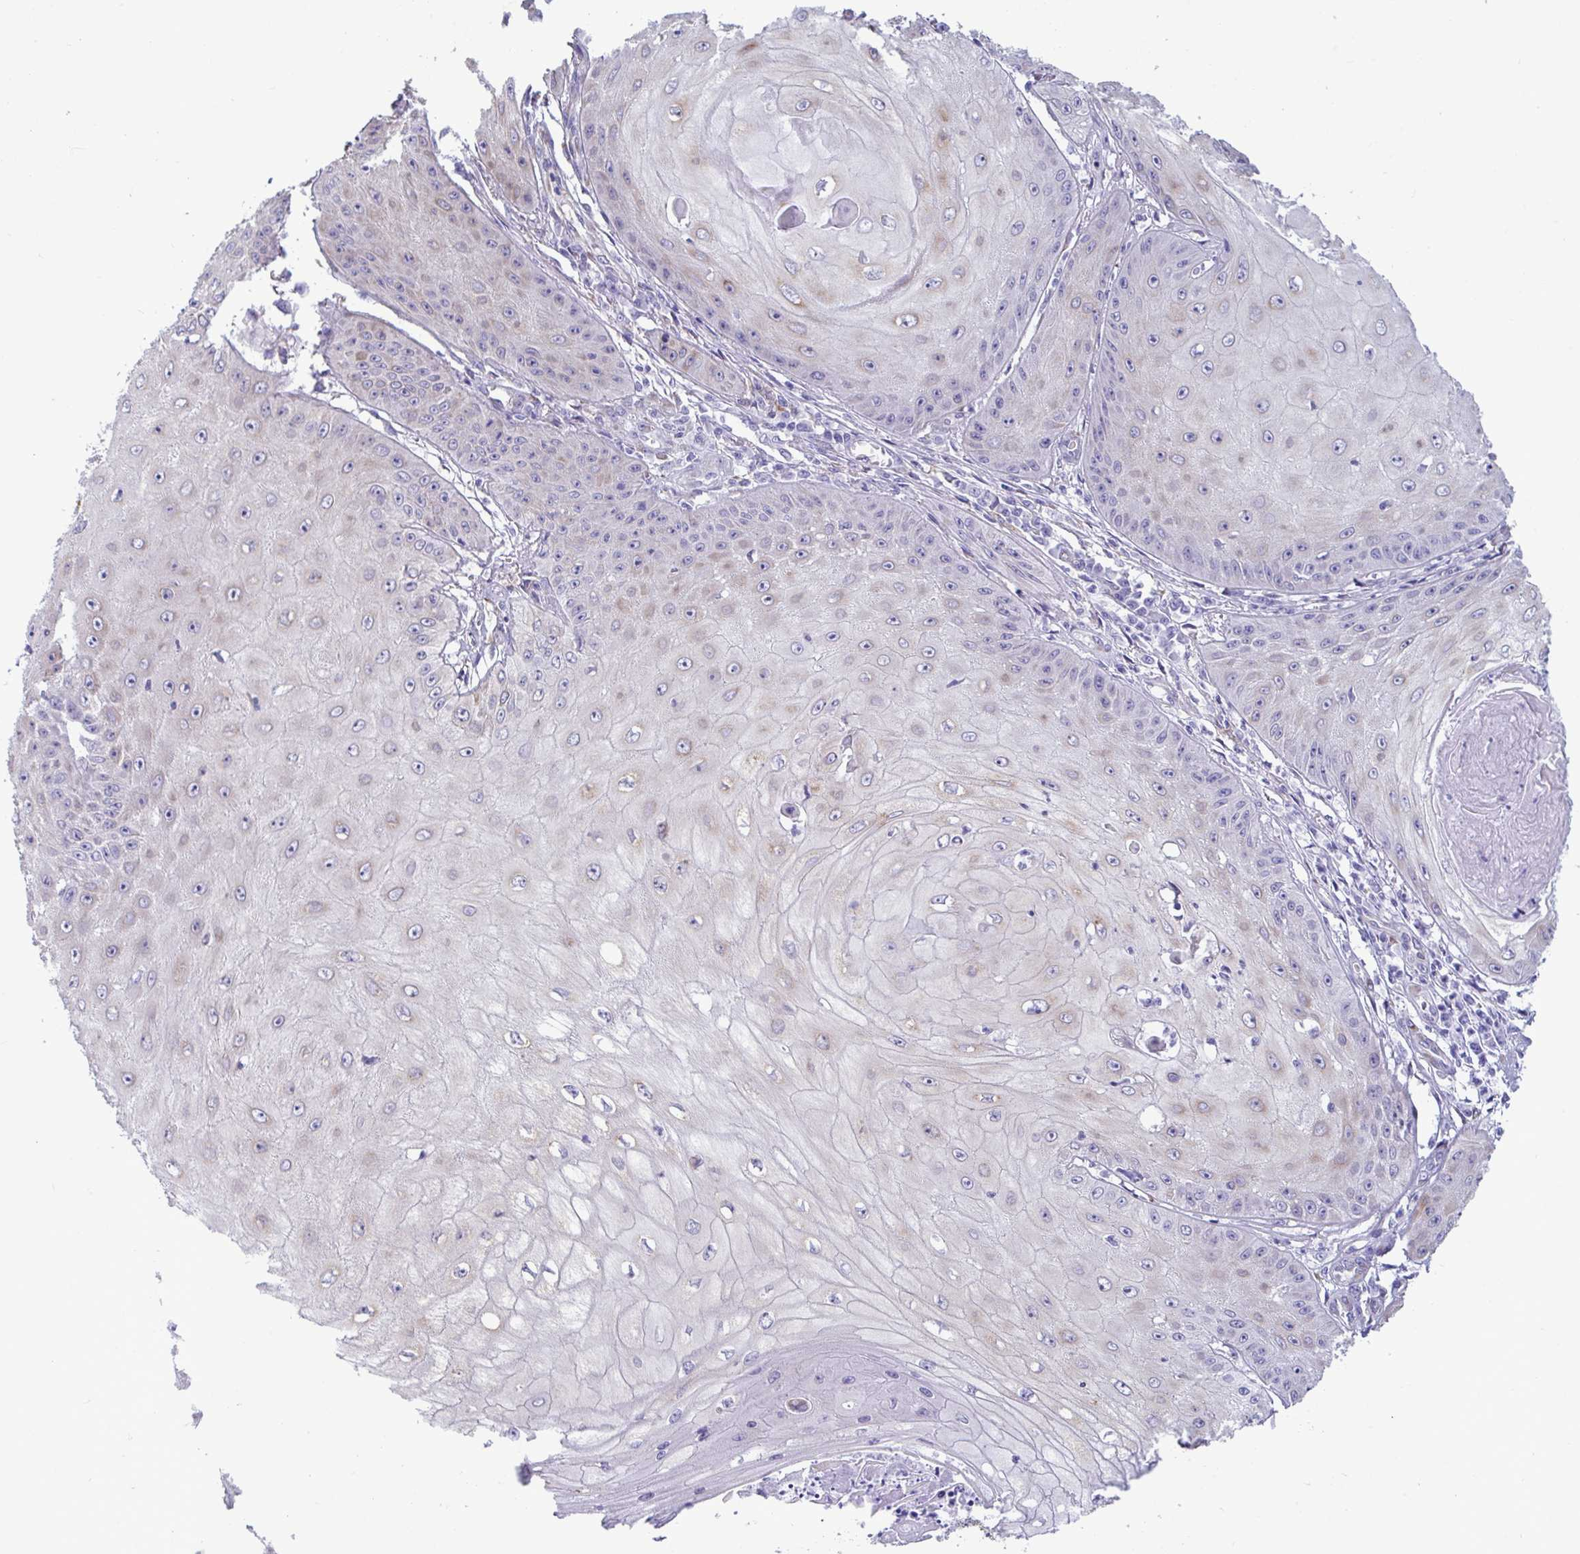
{"staining": {"intensity": "weak", "quantity": "<25%", "location": "cytoplasmic/membranous"}, "tissue": "skin cancer", "cell_type": "Tumor cells", "image_type": "cancer", "snomed": [{"axis": "morphology", "description": "Squamous cell carcinoma, NOS"}, {"axis": "topography", "description": "Skin"}], "caption": "Protein analysis of skin cancer (squamous cell carcinoma) reveals no significant positivity in tumor cells.", "gene": "ASPH", "patient": {"sex": "male", "age": 70}}